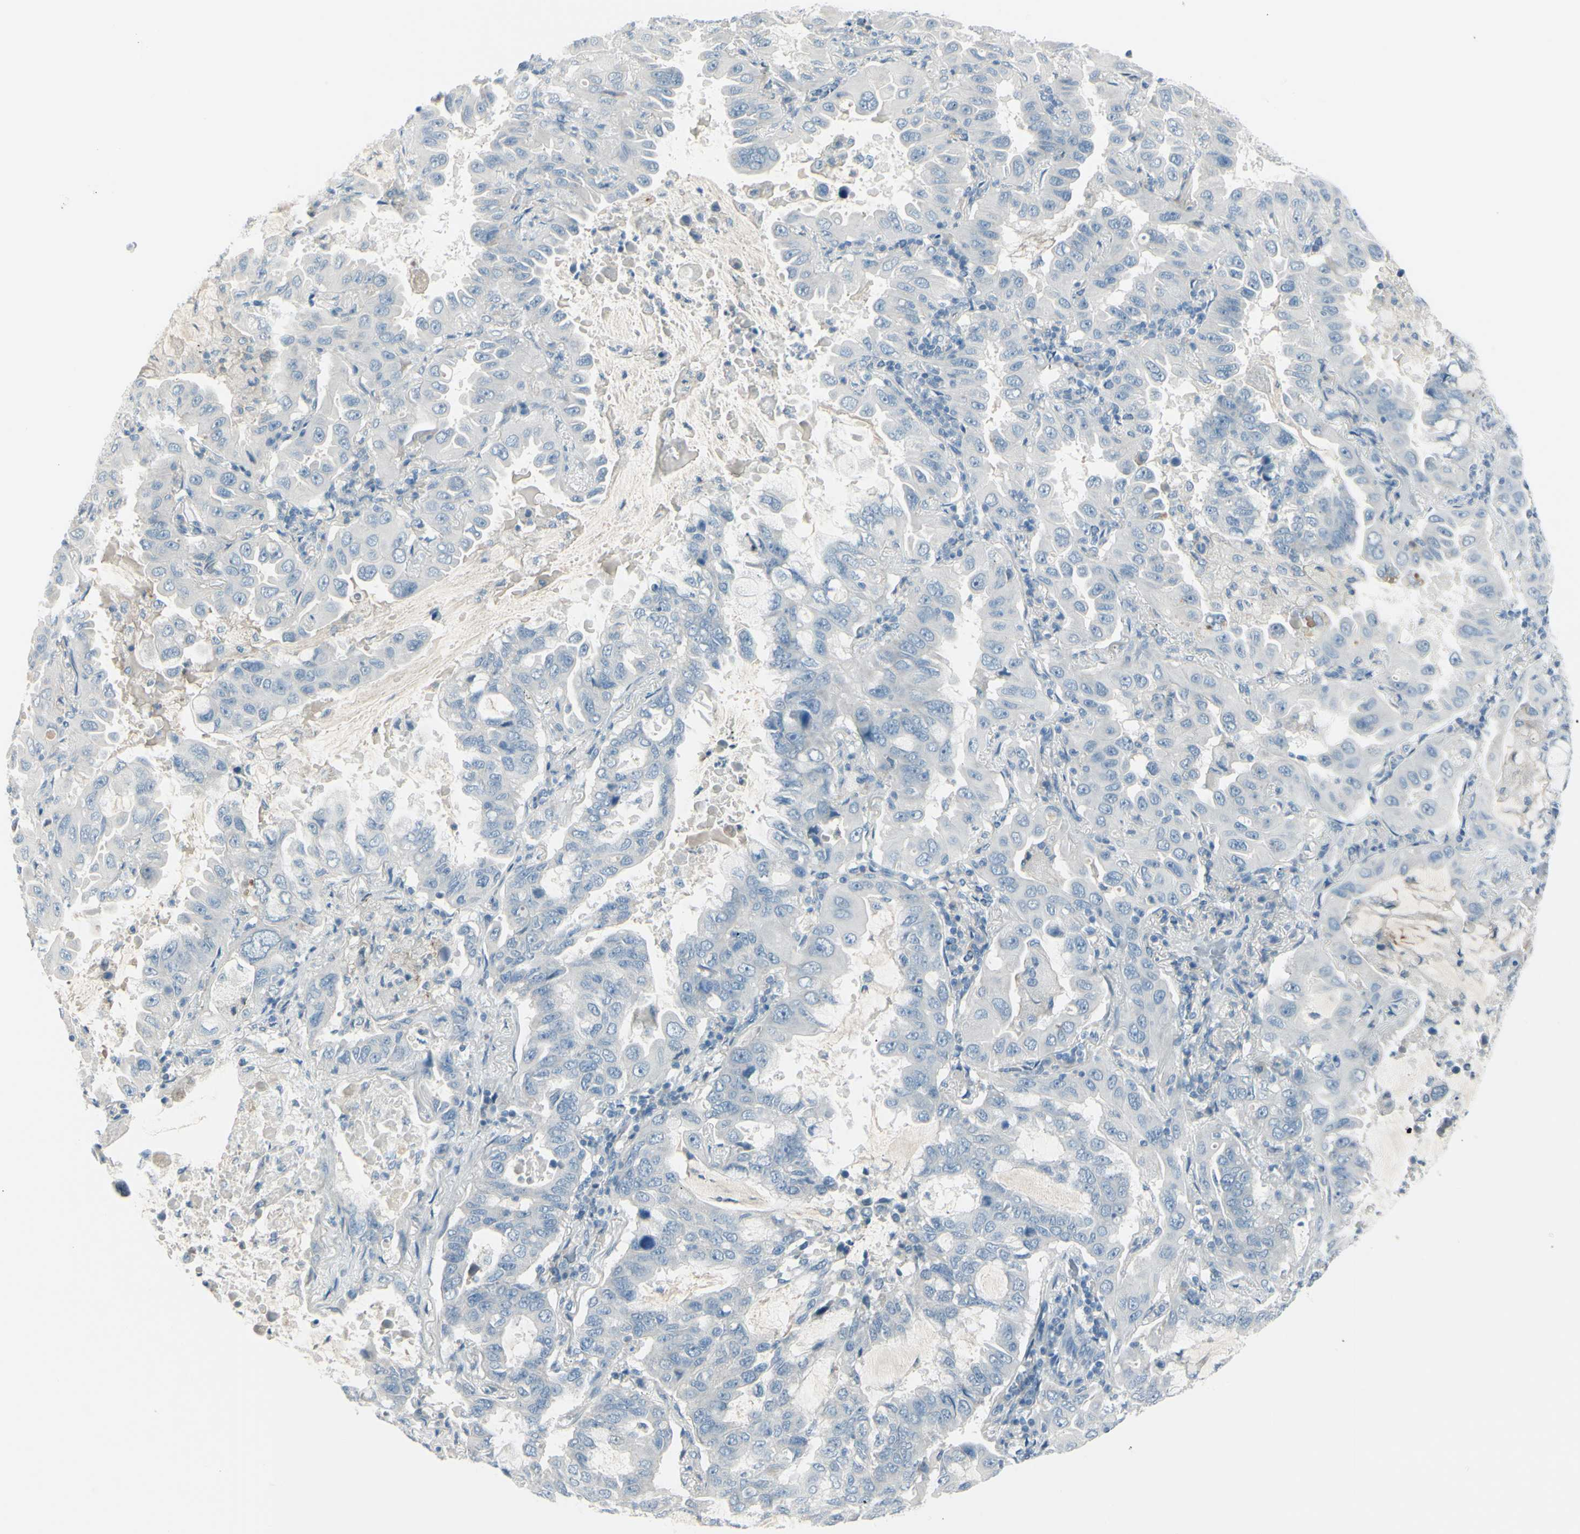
{"staining": {"intensity": "negative", "quantity": "none", "location": "none"}, "tissue": "lung cancer", "cell_type": "Tumor cells", "image_type": "cancer", "snomed": [{"axis": "morphology", "description": "Adenocarcinoma, NOS"}, {"axis": "topography", "description": "Lung"}], "caption": "IHC of human adenocarcinoma (lung) demonstrates no expression in tumor cells.", "gene": "GPR34", "patient": {"sex": "male", "age": 64}}